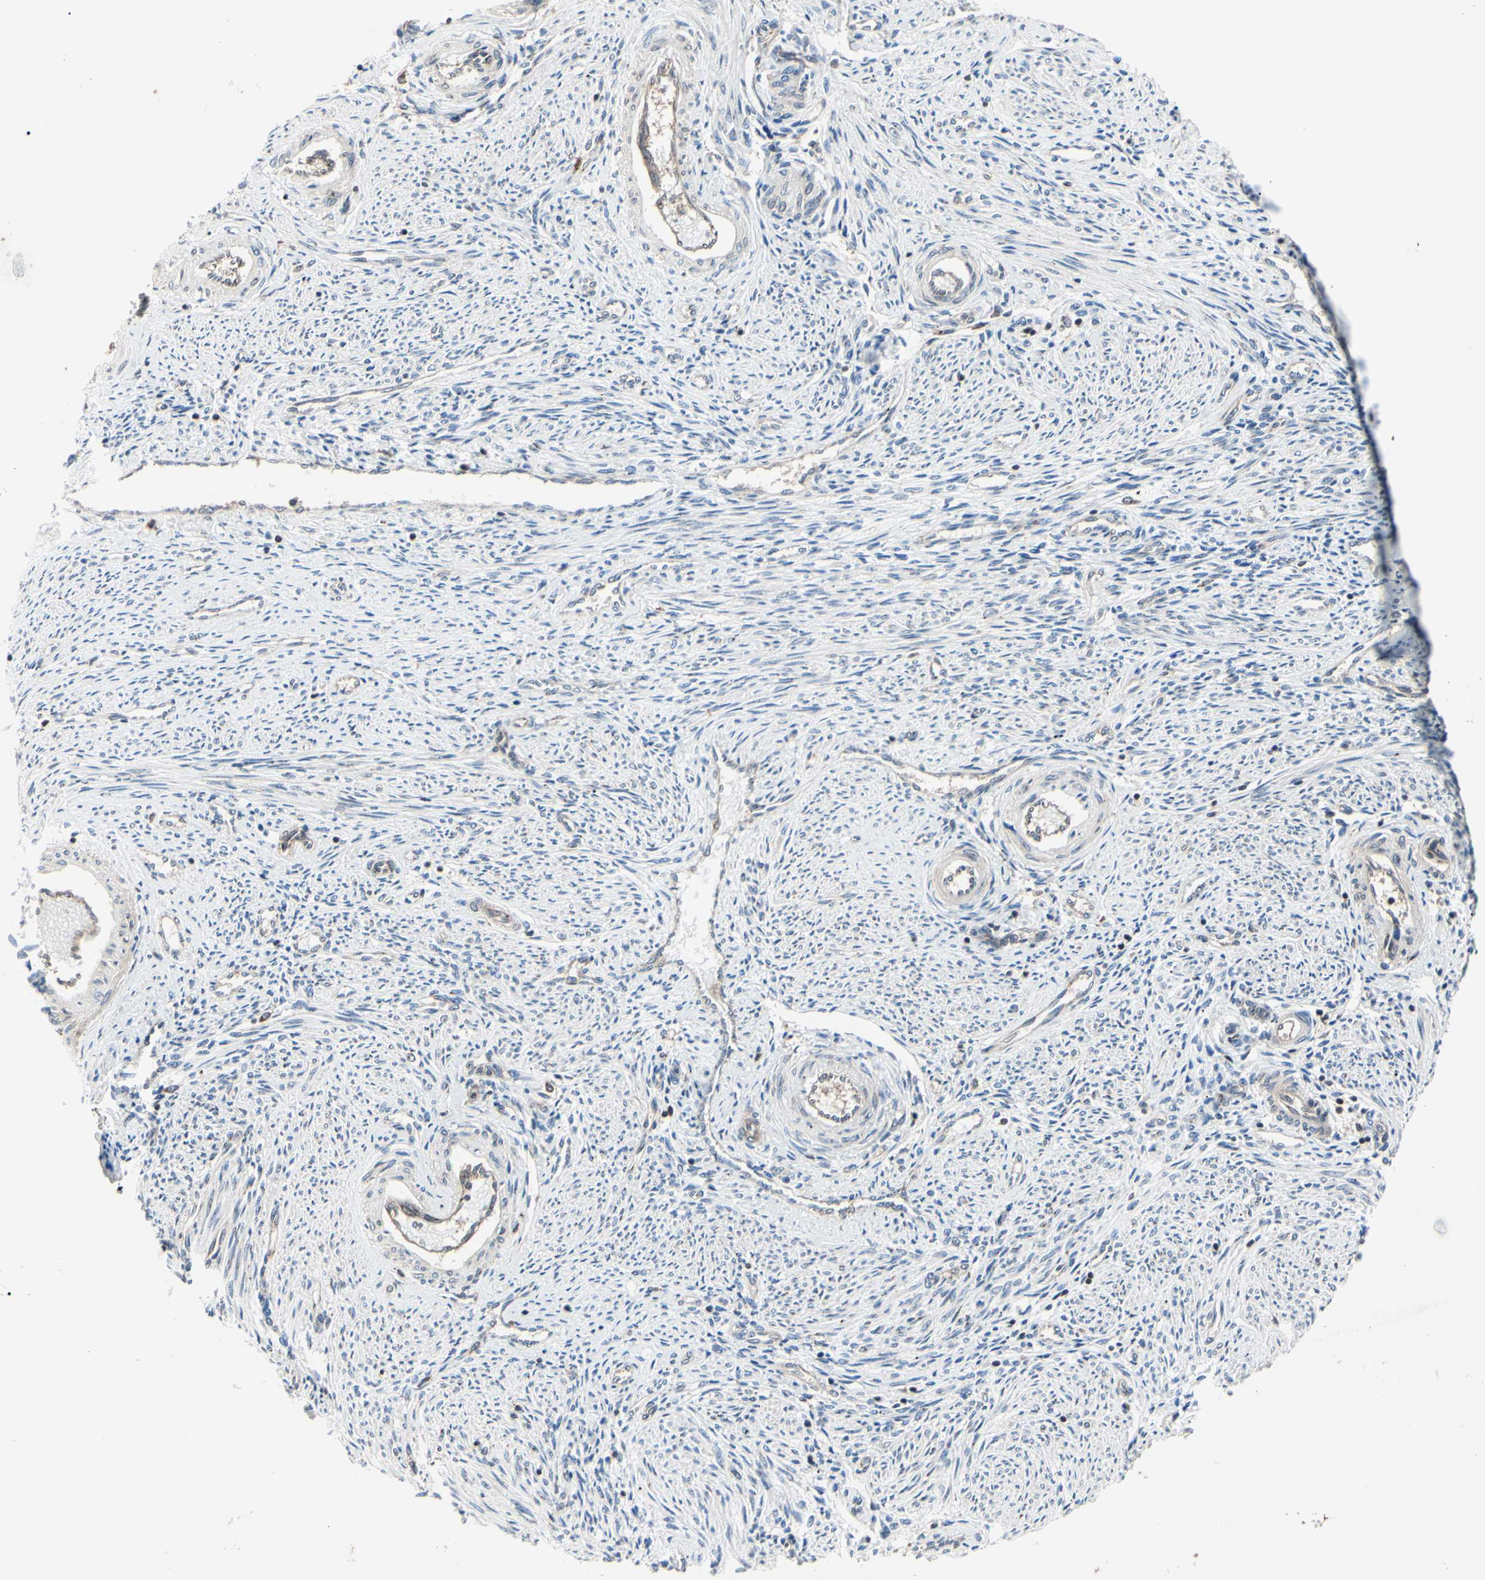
{"staining": {"intensity": "moderate", "quantity": "<25%", "location": "cytoplasmic/membranous,nuclear"}, "tissue": "endometrium", "cell_type": "Cells in endometrial stroma", "image_type": "normal", "snomed": [{"axis": "morphology", "description": "Normal tissue, NOS"}, {"axis": "topography", "description": "Endometrium"}], "caption": "An immunohistochemistry (IHC) micrograph of benign tissue is shown. Protein staining in brown highlights moderate cytoplasmic/membranous,nuclear positivity in endometrium within cells in endometrial stroma.", "gene": "MAPRE1", "patient": {"sex": "female", "age": 42}}